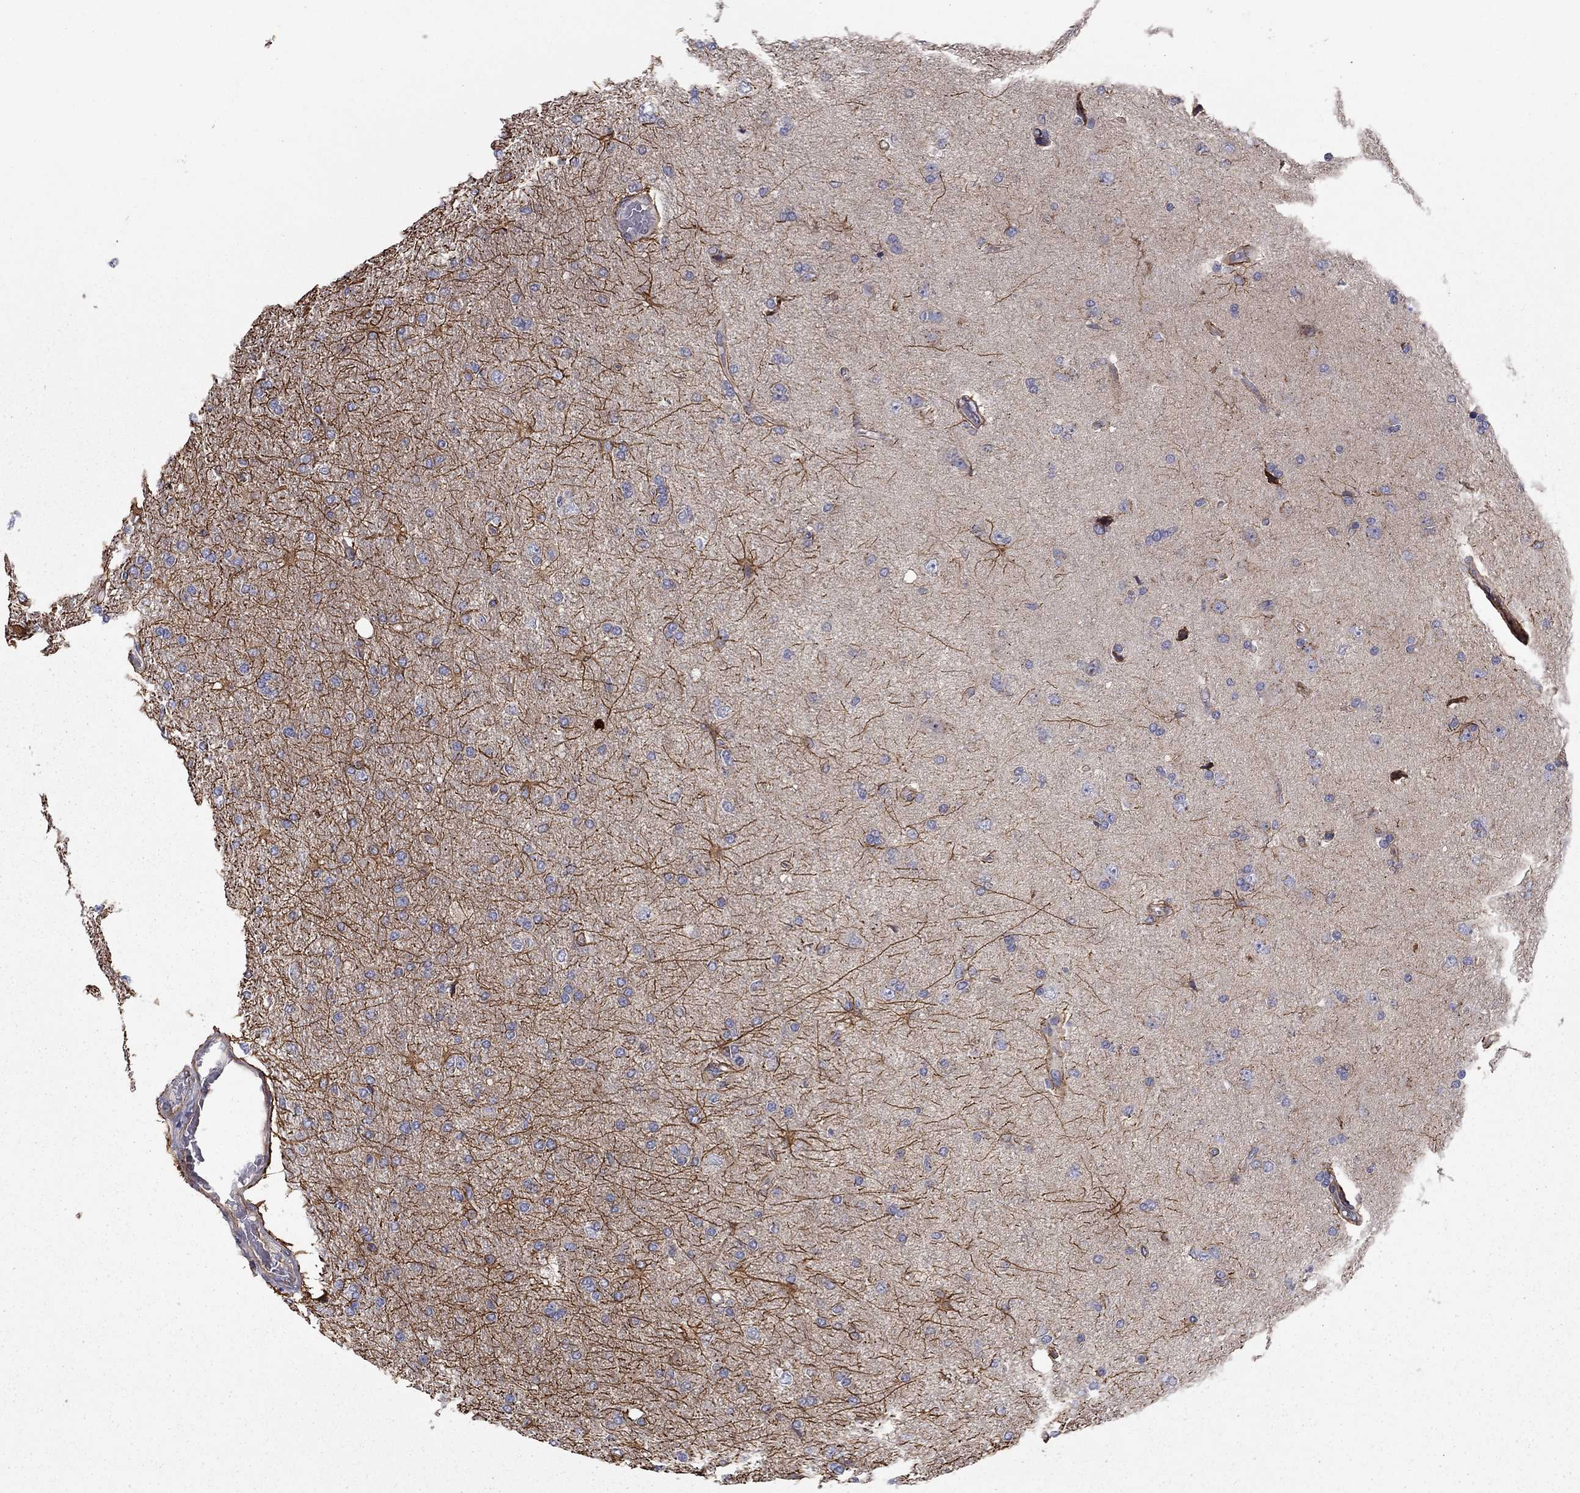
{"staining": {"intensity": "negative", "quantity": "none", "location": "none"}, "tissue": "glioma", "cell_type": "Tumor cells", "image_type": "cancer", "snomed": [{"axis": "morphology", "description": "Glioma, malignant, High grade"}, {"axis": "topography", "description": "Cerebral cortex"}], "caption": "Immunohistochemistry (IHC) of glioma exhibits no expression in tumor cells. Nuclei are stained in blue.", "gene": "CLSTN1", "patient": {"sex": "male", "age": 70}}